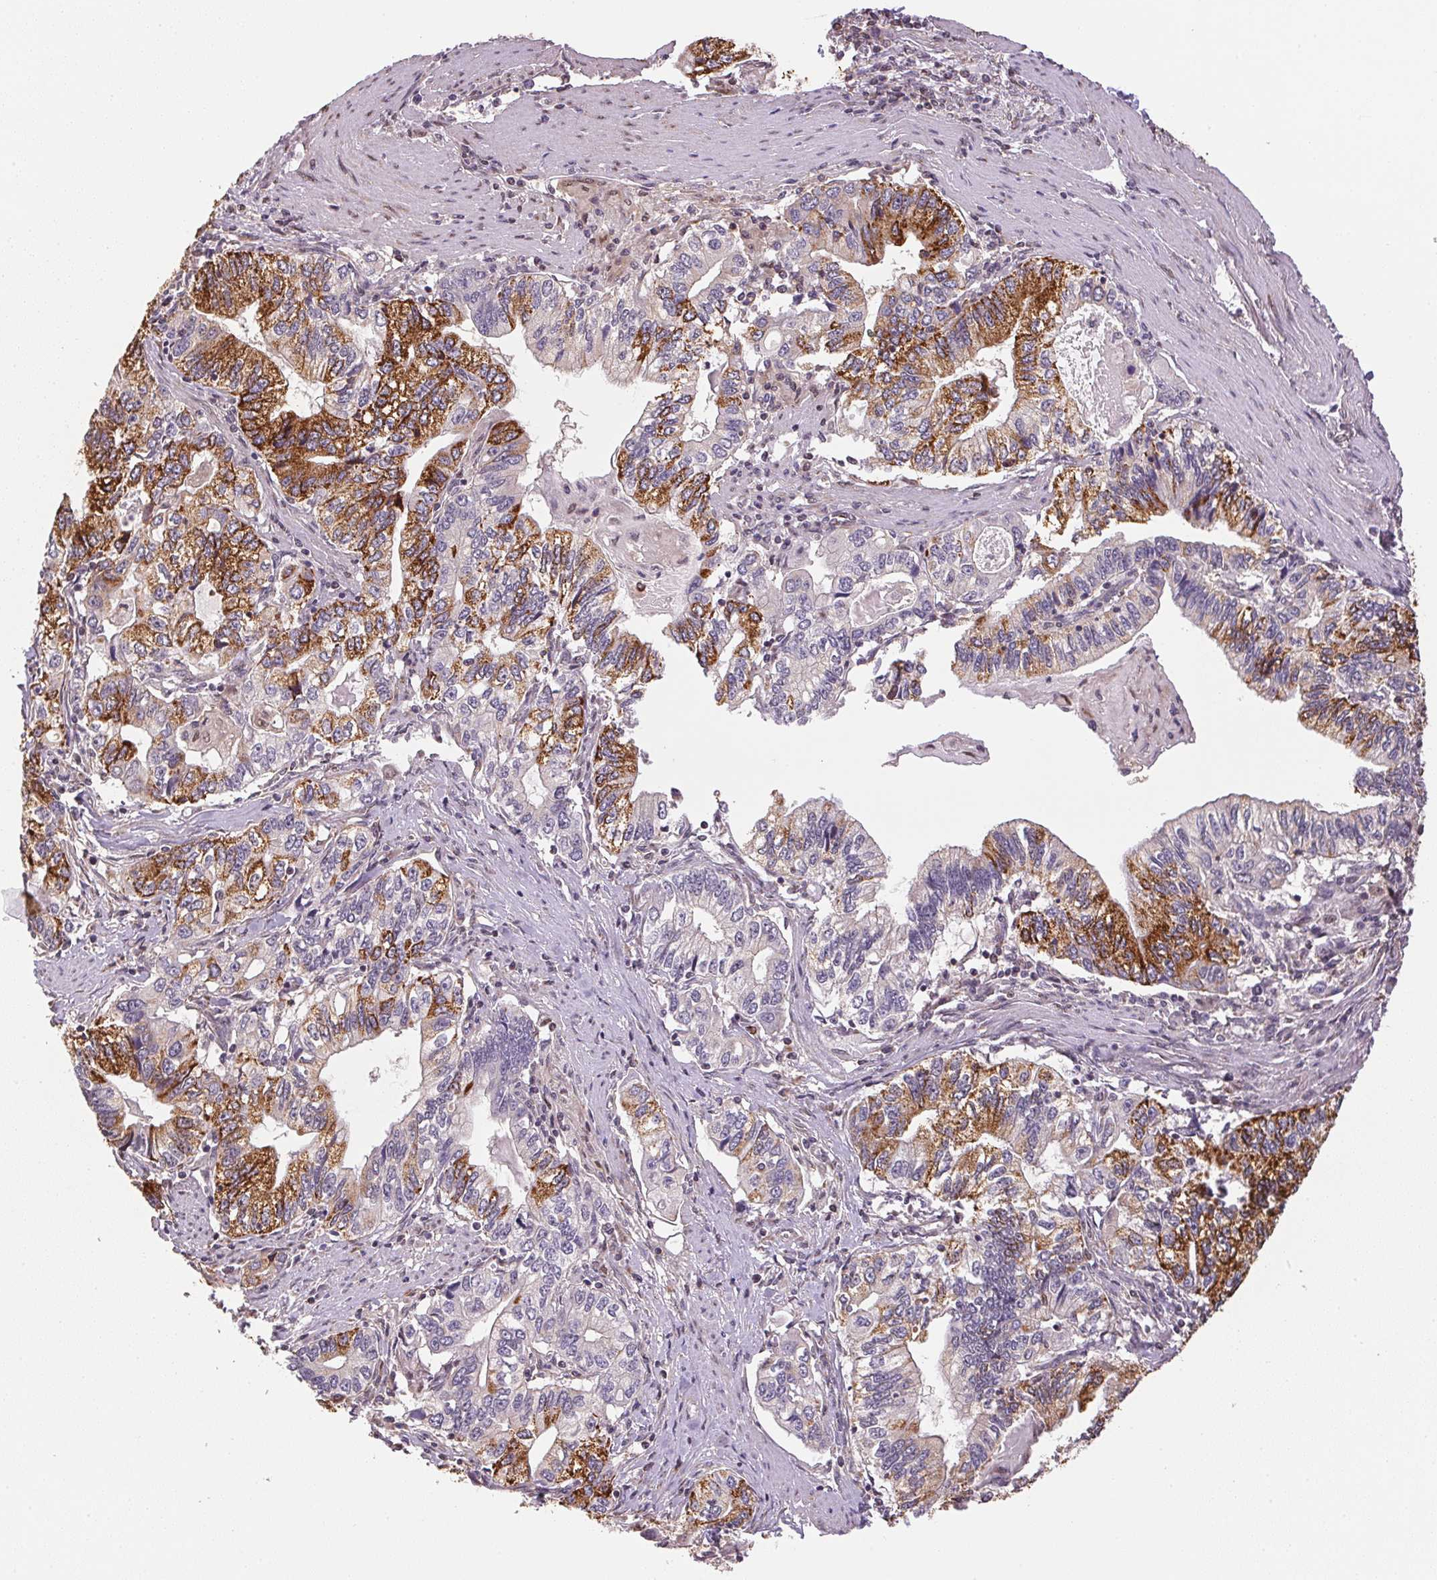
{"staining": {"intensity": "strong", "quantity": "25%-75%", "location": "cytoplasmic/membranous"}, "tissue": "stomach cancer", "cell_type": "Tumor cells", "image_type": "cancer", "snomed": [{"axis": "morphology", "description": "Adenocarcinoma, NOS"}, {"axis": "topography", "description": "Stomach, lower"}], "caption": "High-power microscopy captured an IHC histopathology image of adenocarcinoma (stomach), revealing strong cytoplasmic/membranous staining in about 25%-75% of tumor cells.", "gene": "SC5D", "patient": {"sex": "female", "age": 72}}